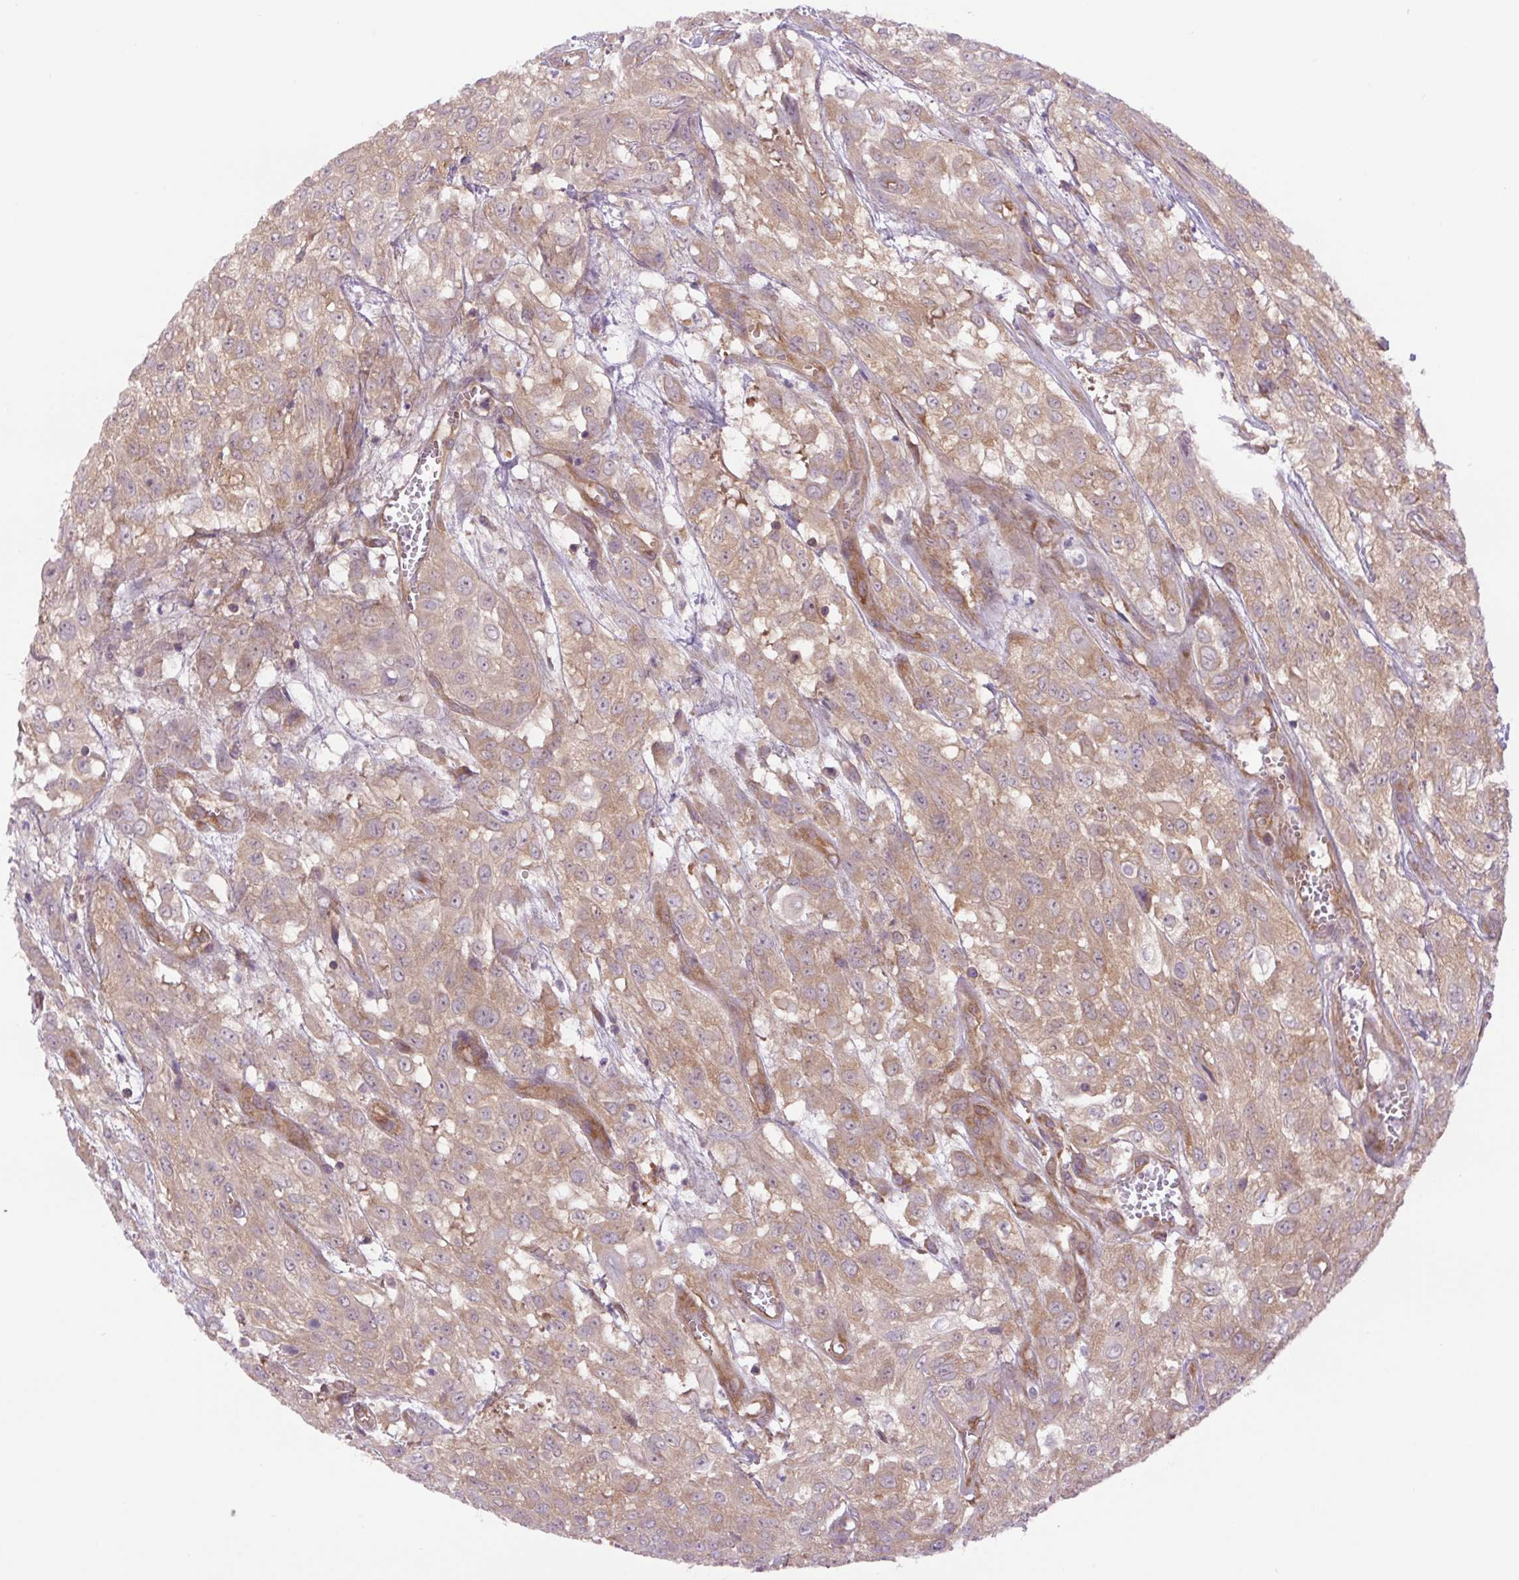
{"staining": {"intensity": "weak", "quantity": ">75%", "location": "cytoplasmic/membranous"}, "tissue": "urothelial cancer", "cell_type": "Tumor cells", "image_type": "cancer", "snomed": [{"axis": "morphology", "description": "Urothelial carcinoma, High grade"}, {"axis": "topography", "description": "Urinary bladder"}], "caption": "High-grade urothelial carcinoma stained with immunohistochemistry (IHC) reveals weak cytoplasmic/membranous positivity in about >75% of tumor cells. (DAB = brown stain, brightfield microscopy at high magnification).", "gene": "MINK1", "patient": {"sex": "male", "age": 57}}